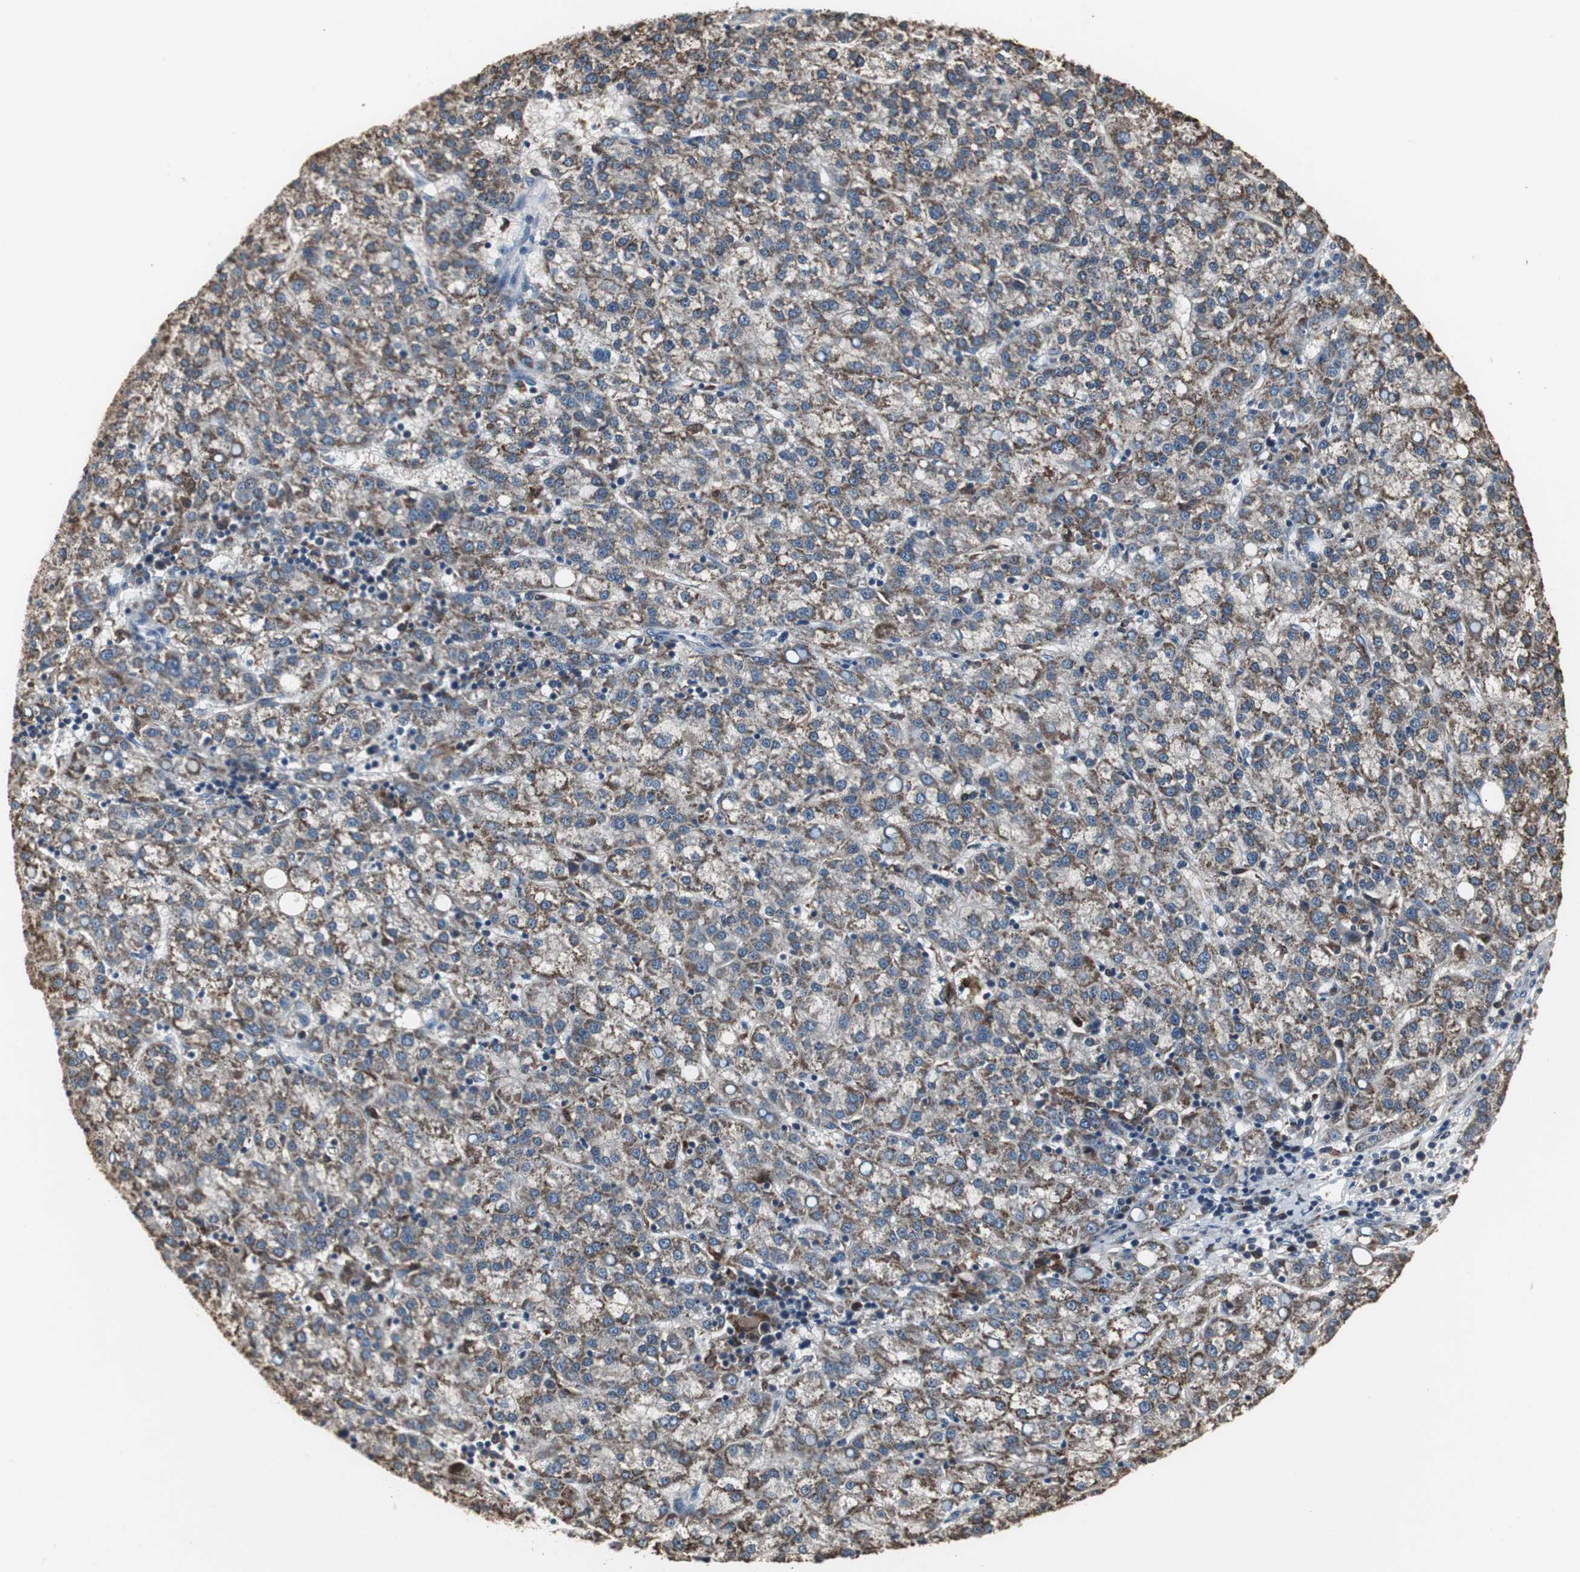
{"staining": {"intensity": "moderate", "quantity": ">75%", "location": "cytoplasmic/membranous"}, "tissue": "liver cancer", "cell_type": "Tumor cells", "image_type": "cancer", "snomed": [{"axis": "morphology", "description": "Carcinoma, Hepatocellular, NOS"}, {"axis": "topography", "description": "Liver"}], "caption": "Tumor cells demonstrate moderate cytoplasmic/membranous expression in approximately >75% of cells in hepatocellular carcinoma (liver).", "gene": "NCF2", "patient": {"sex": "female", "age": 58}}